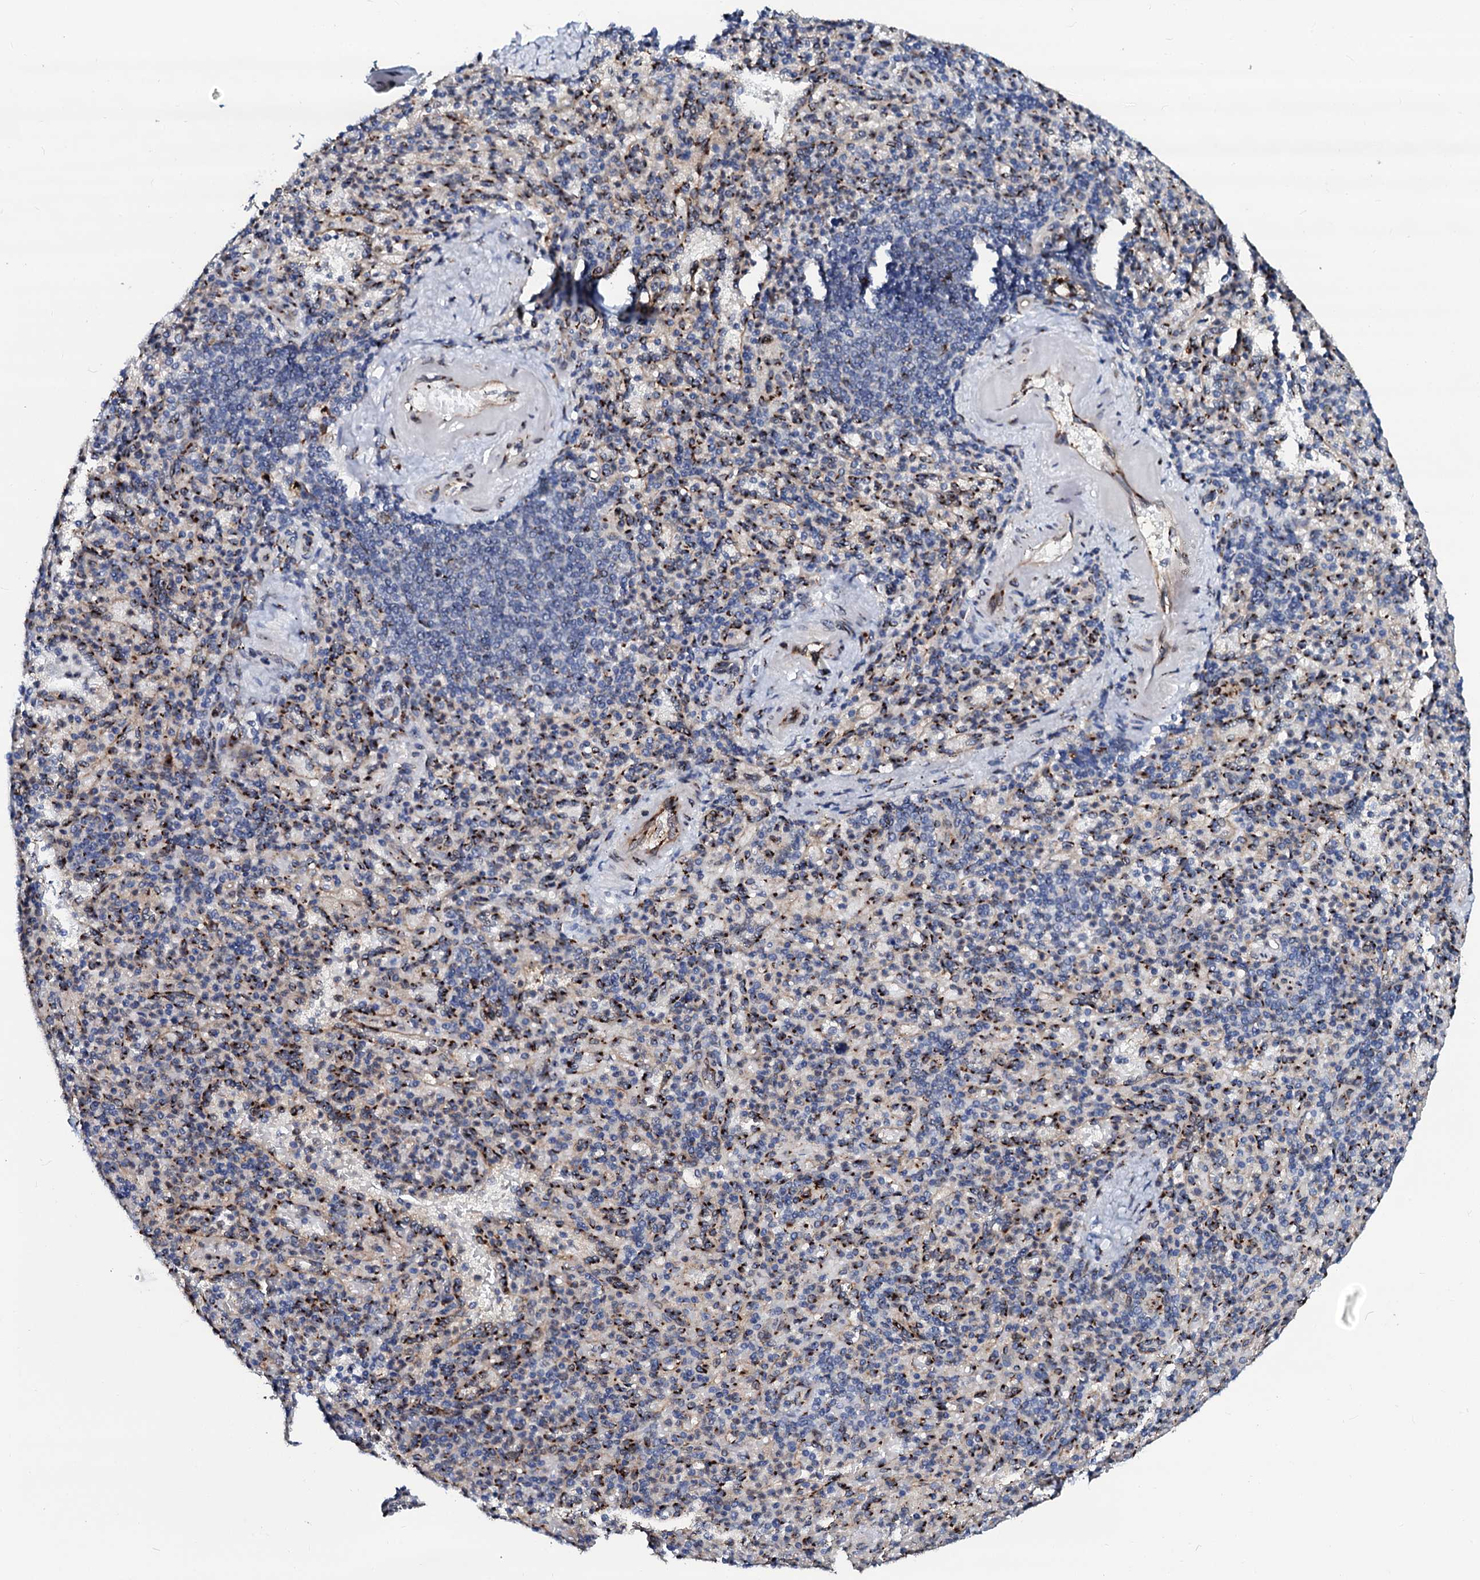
{"staining": {"intensity": "strong", "quantity": "<25%", "location": "cytoplasmic/membranous"}, "tissue": "spleen", "cell_type": "Cells in red pulp", "image_type": "normal", "snomed": [{"axis": "morphology", "description": "Normal tissue, NOS"}, {"axis": "topography", "description": "Spleen"}], "caption": "Spleen stained for a protein displays strong cytoplasmic/membranous positivity in cells in red pulp. (Brightfield microscopy of DAB IHC at high magnification).", "gene": "TMCO3", "patient": {"sex": "female", "age": 74}}